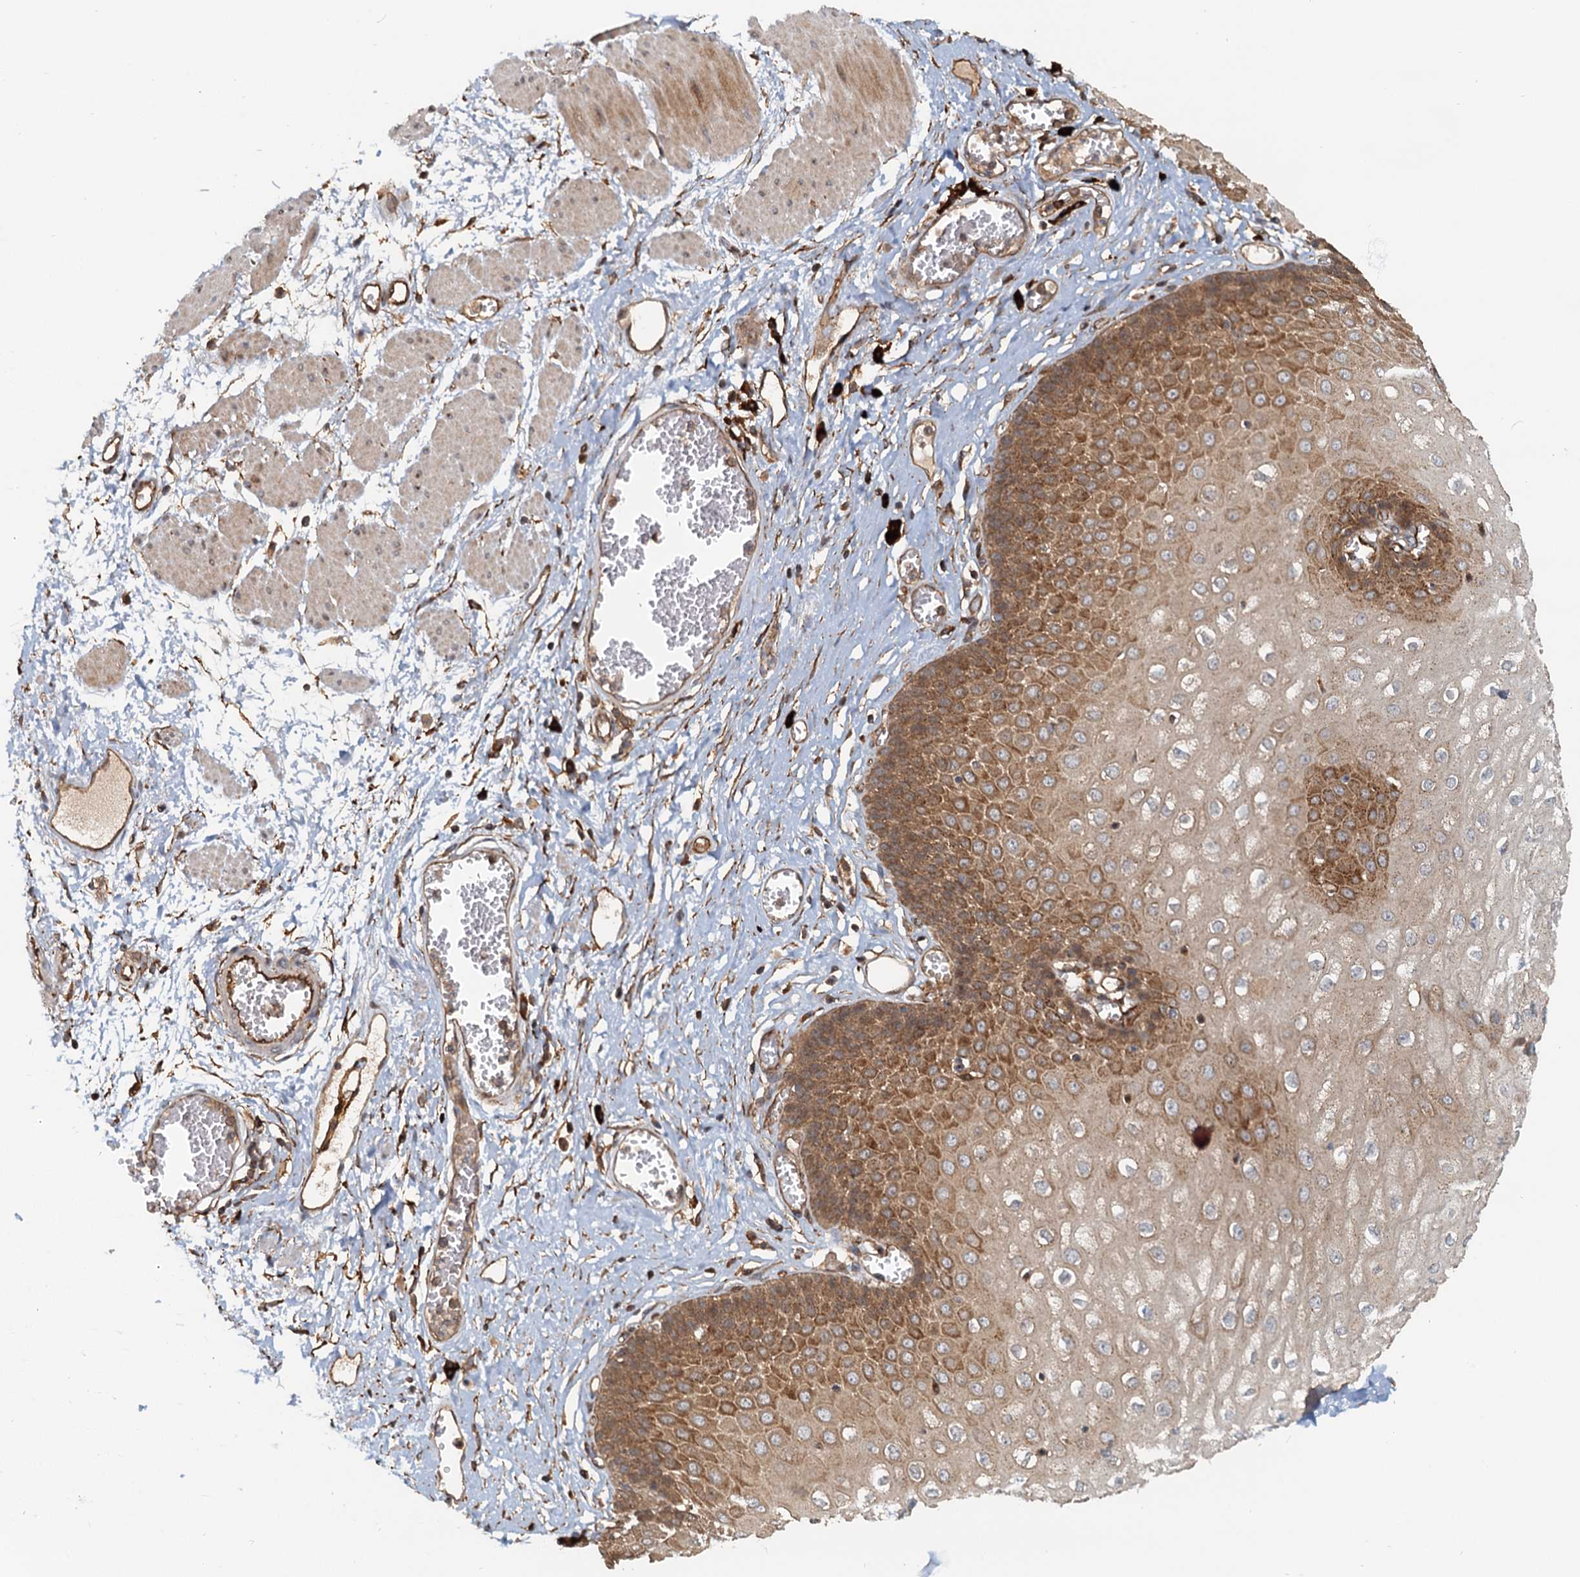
{"staining": {"intensity": "moderate", "quantity": ">75%", "location": "cytoplasmic/membranous"}, "tissue": "esophagus", "cell_type": "Squamous epithelial cells", "image_type": "normal", "snomed": [{"axis": "morphology", "description": "Normal tissue, NOS"}, {"axis": "topography", "description": "Esophagus"}], "caption": "Protein positivity by immunohistochemistry (IHC) shows moderate cytoplasmic/membranous staining in approximately >75% of squamous epithelial cells in benign esophagus.", "gene": "NIPAL3", "patient": {"sex": "male", "age": 60}}